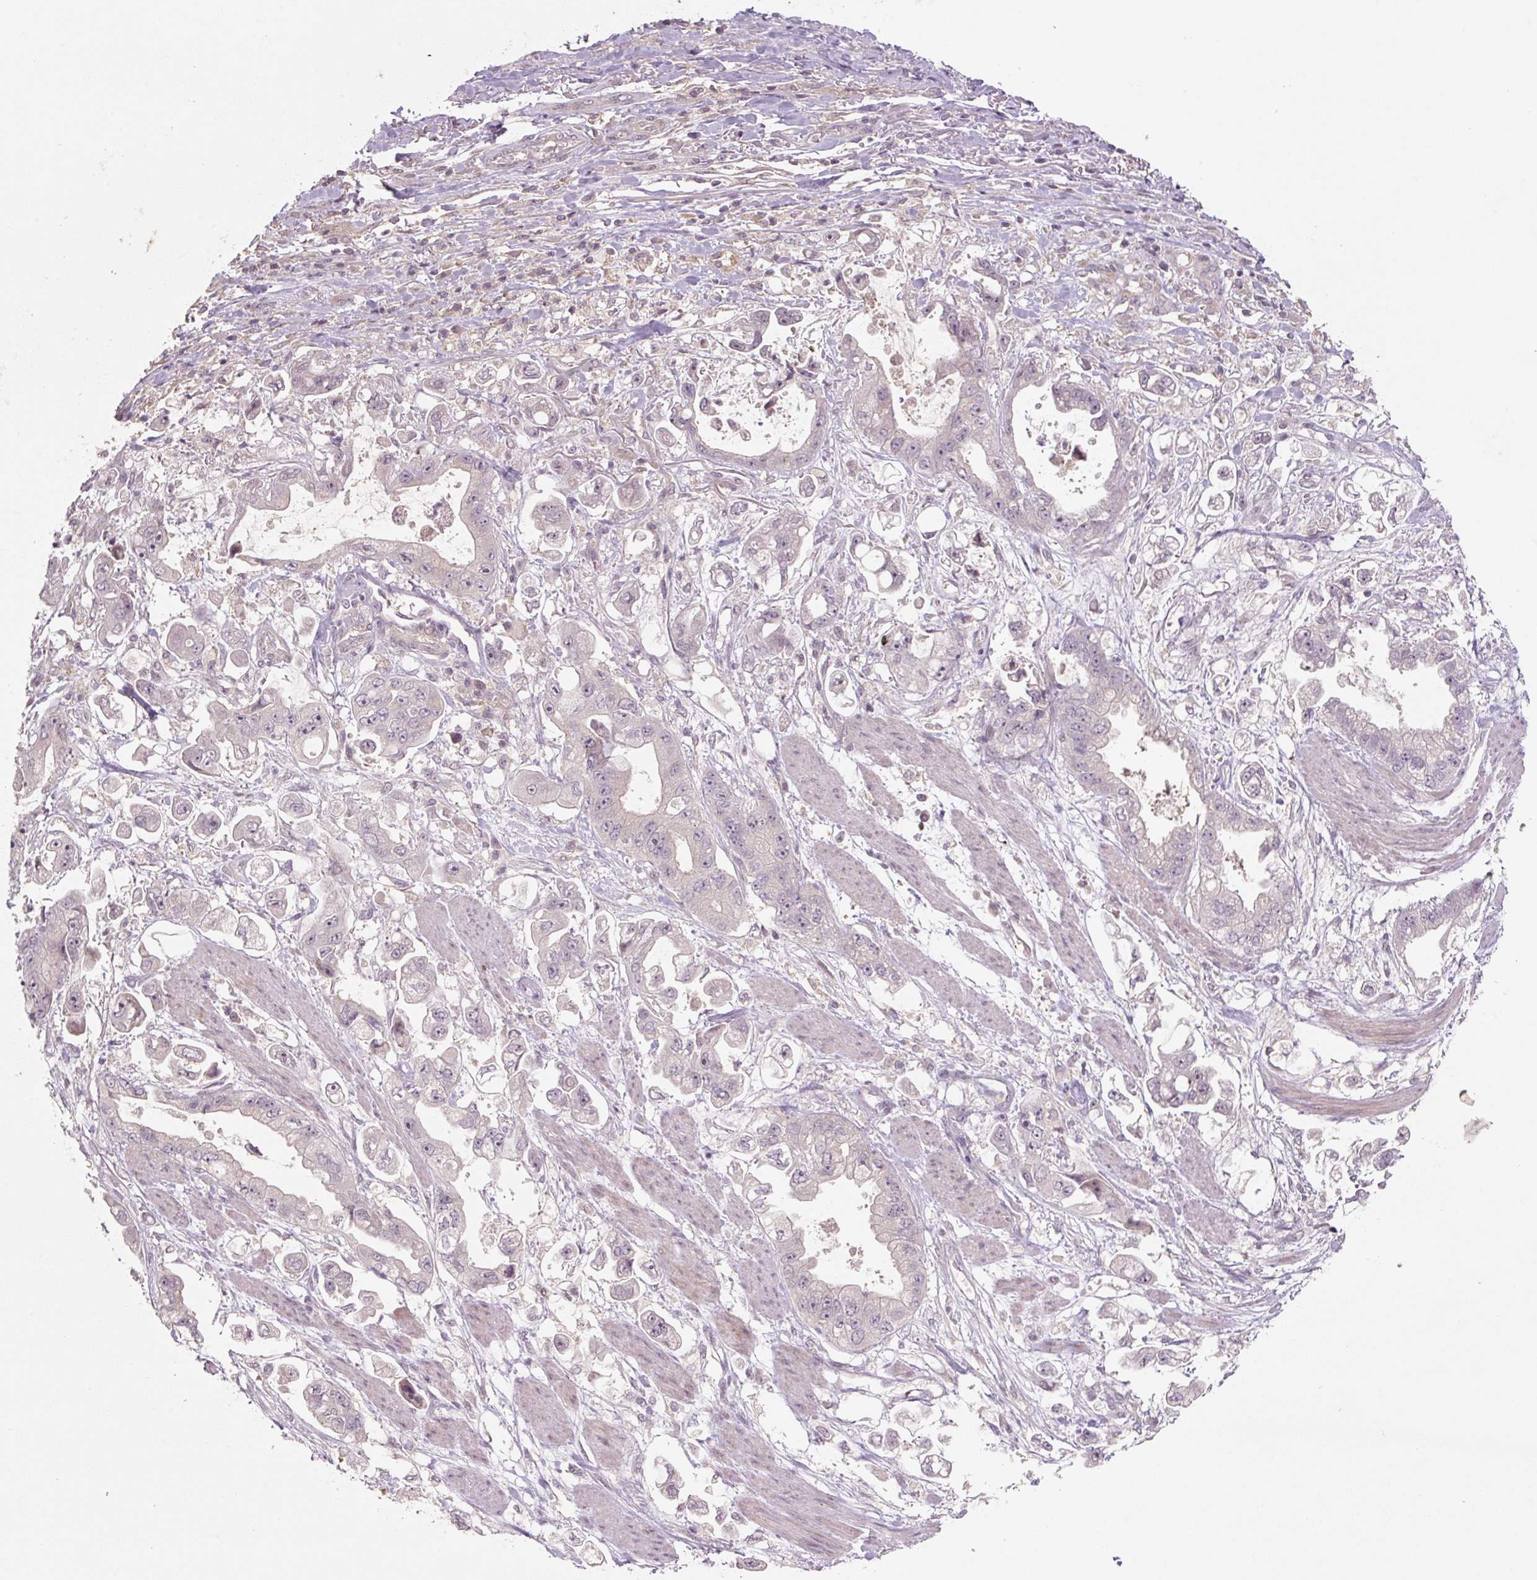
{"staining": {"intensity": "negative", "quantity": "none", "location": "none"}, "tissue": "stomach cancer", "cell_type": "Tumor cells", "image_type": "cancer", "snomed": [{"axis": "morphology", "description": "Adenocarcinoma, NOS"}, {"axis": "topography", "description": "Stomach"}], "caption": "Protein analysis of adenocarcinoma (stomach) exhibits no significant positivity in tumor cells.", "gene": "C2orf73", "patient": {"sex": "male", "age": 62}}